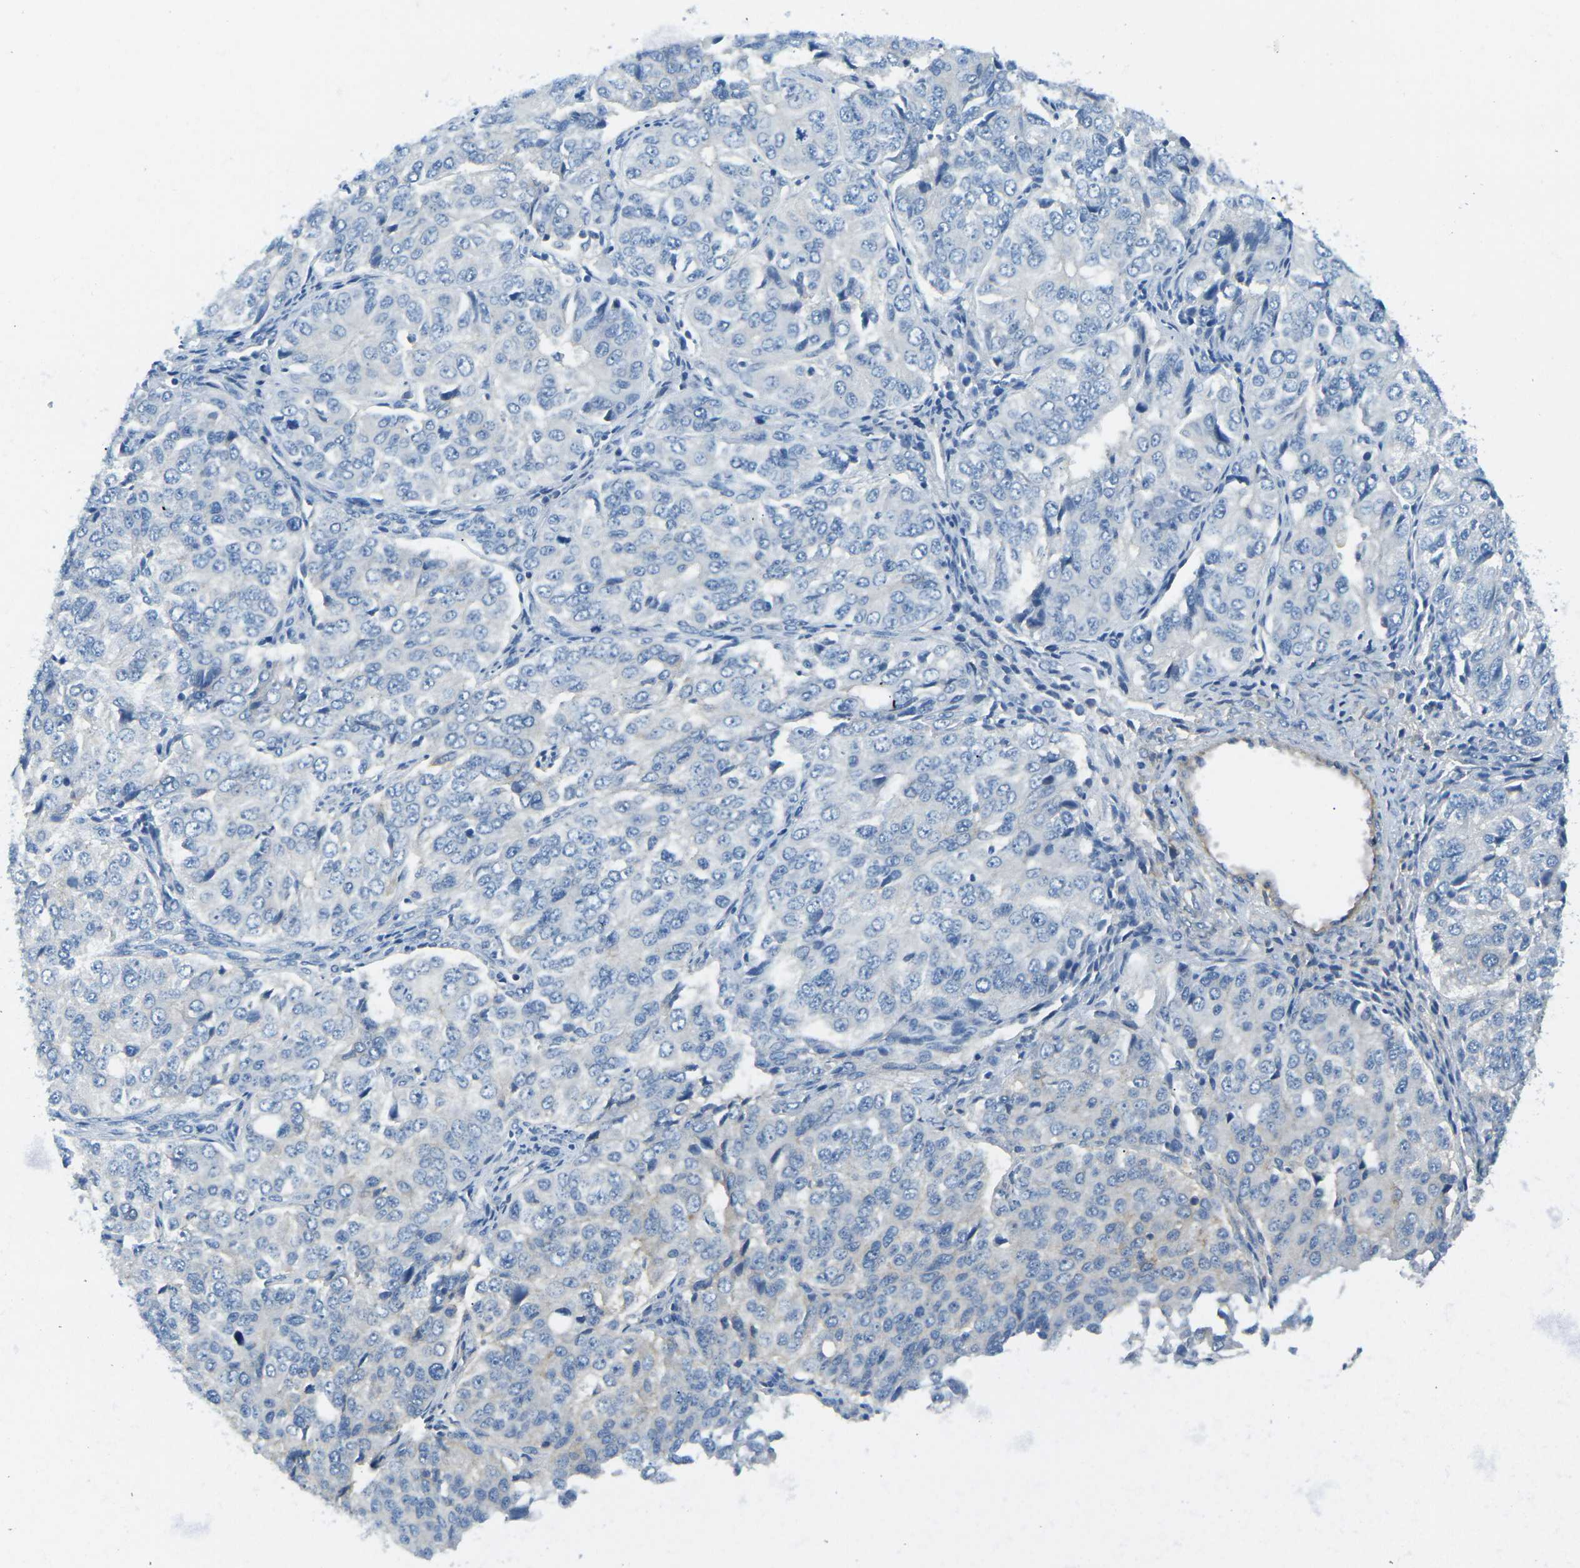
{"staining": {"intensity": "negative", "quantity": "none", "location": "none"}, "tissue": "ovarian cancer", "cell_type": "Tumor cells", "image_type": "cancer", "snomed": [{"axis": "morphology", "description": "Carcinoma, endometroid"}, {"axis": "topography", "description": "Ovary"}], "caption": "High power microscopy micrograph of an immunohistochemistry histopathology image of ovarian cancer, revealing no significant expression in tumor cells.", "gene": "CD47", "patient": {"sex": "female", "age": 51}}